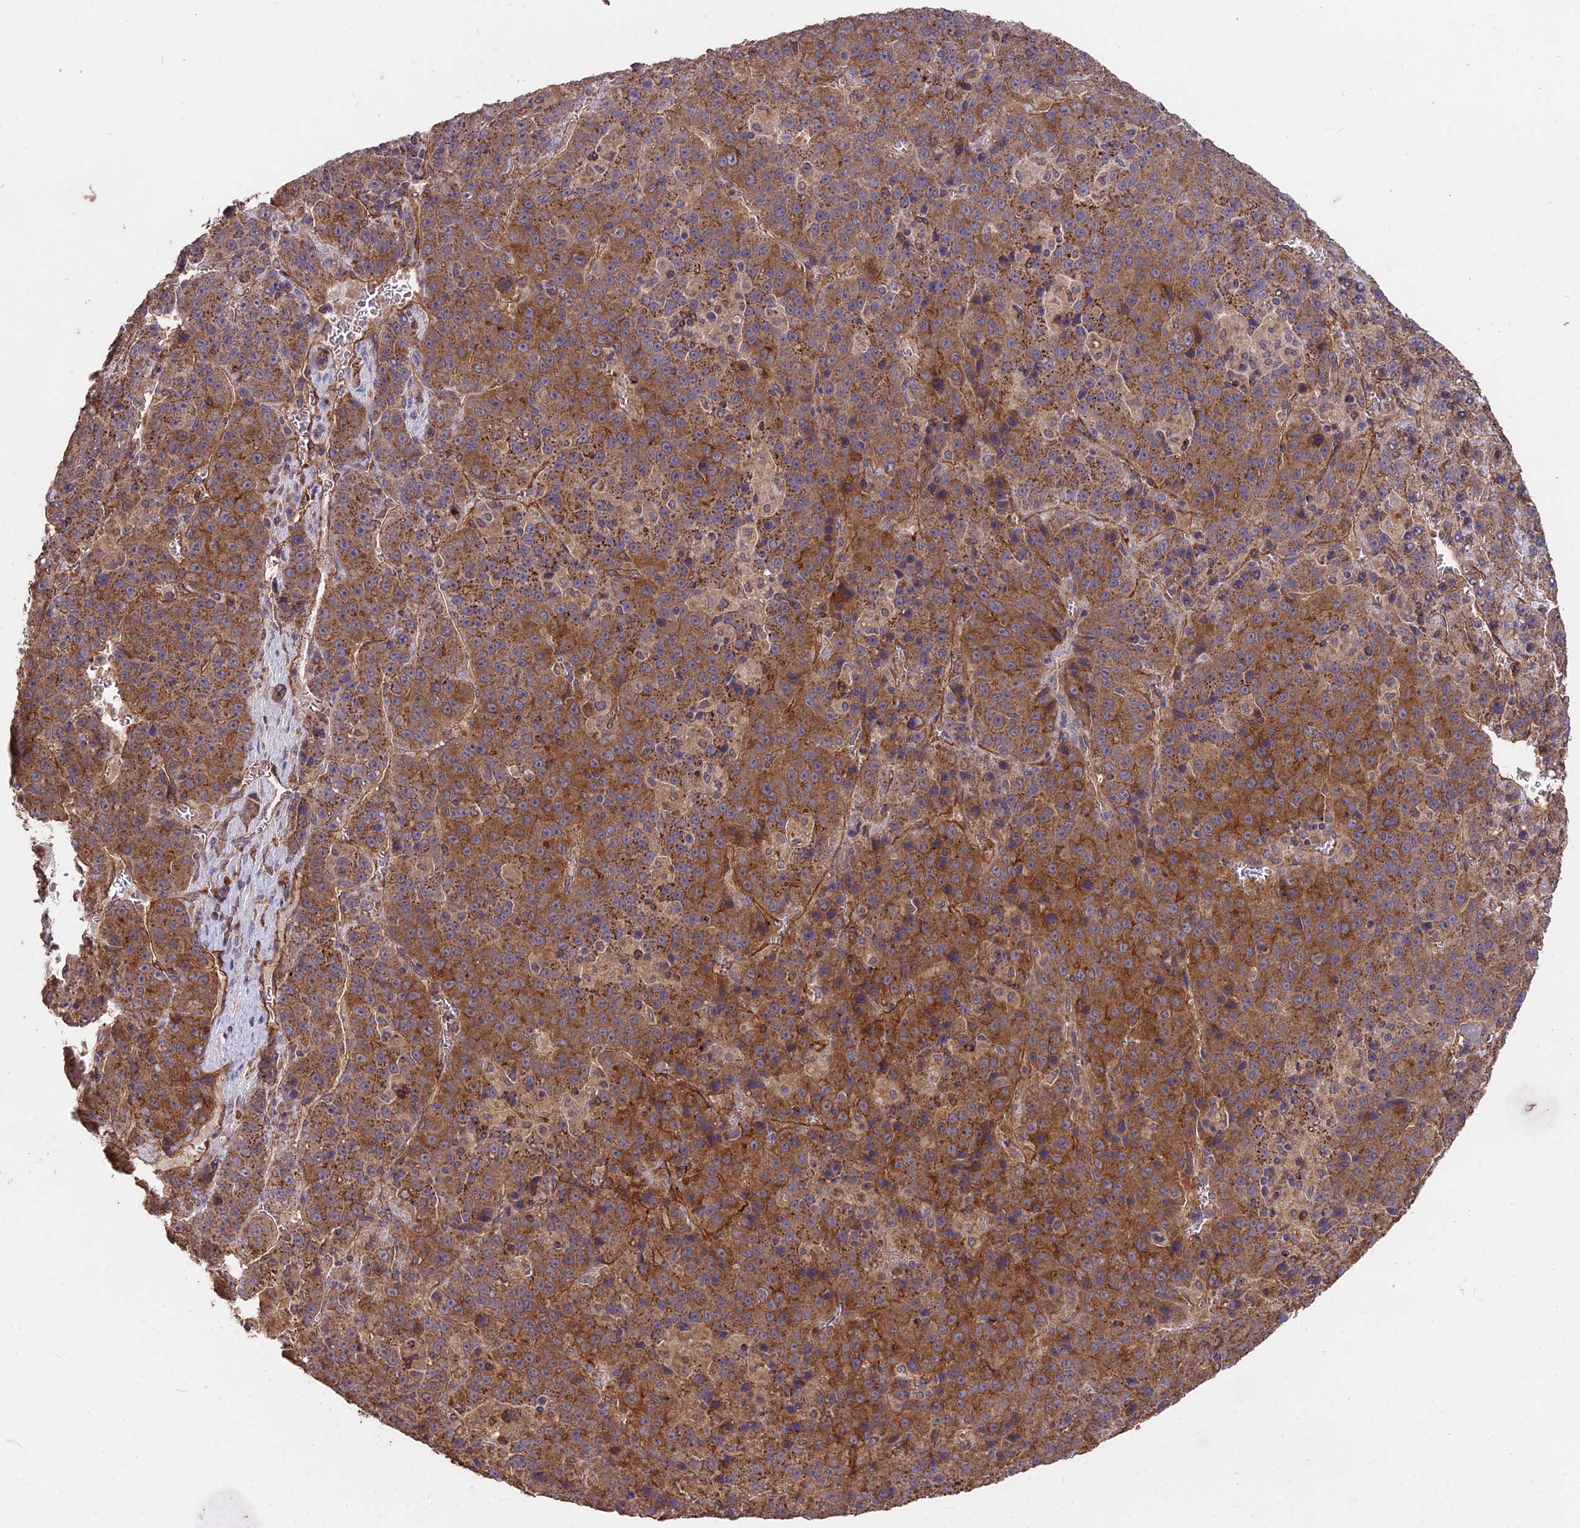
{"staining": {"intensity": "strong", "quantity": ">75%", "location": "cytoplasmic/membranous"}, "tissue": "liver cancer", "cell_type": "Tumor cells", "image_type": "cancer", "snomed": [{"axis": "morphology", "description": "Carcinoma, Hepatocellular, NOS"}, {"axis": "topography", "description": "Liver"}], "caption": "An immunohistochemistry histopathology image of neoplastic tissue is shown. Protein staining in brown labels strong cytoplasmic/membranous positivity in liver cancer within tumor cells.", "gene": "CEMIP2", "patient": {"sex": "female", "age": 53}}